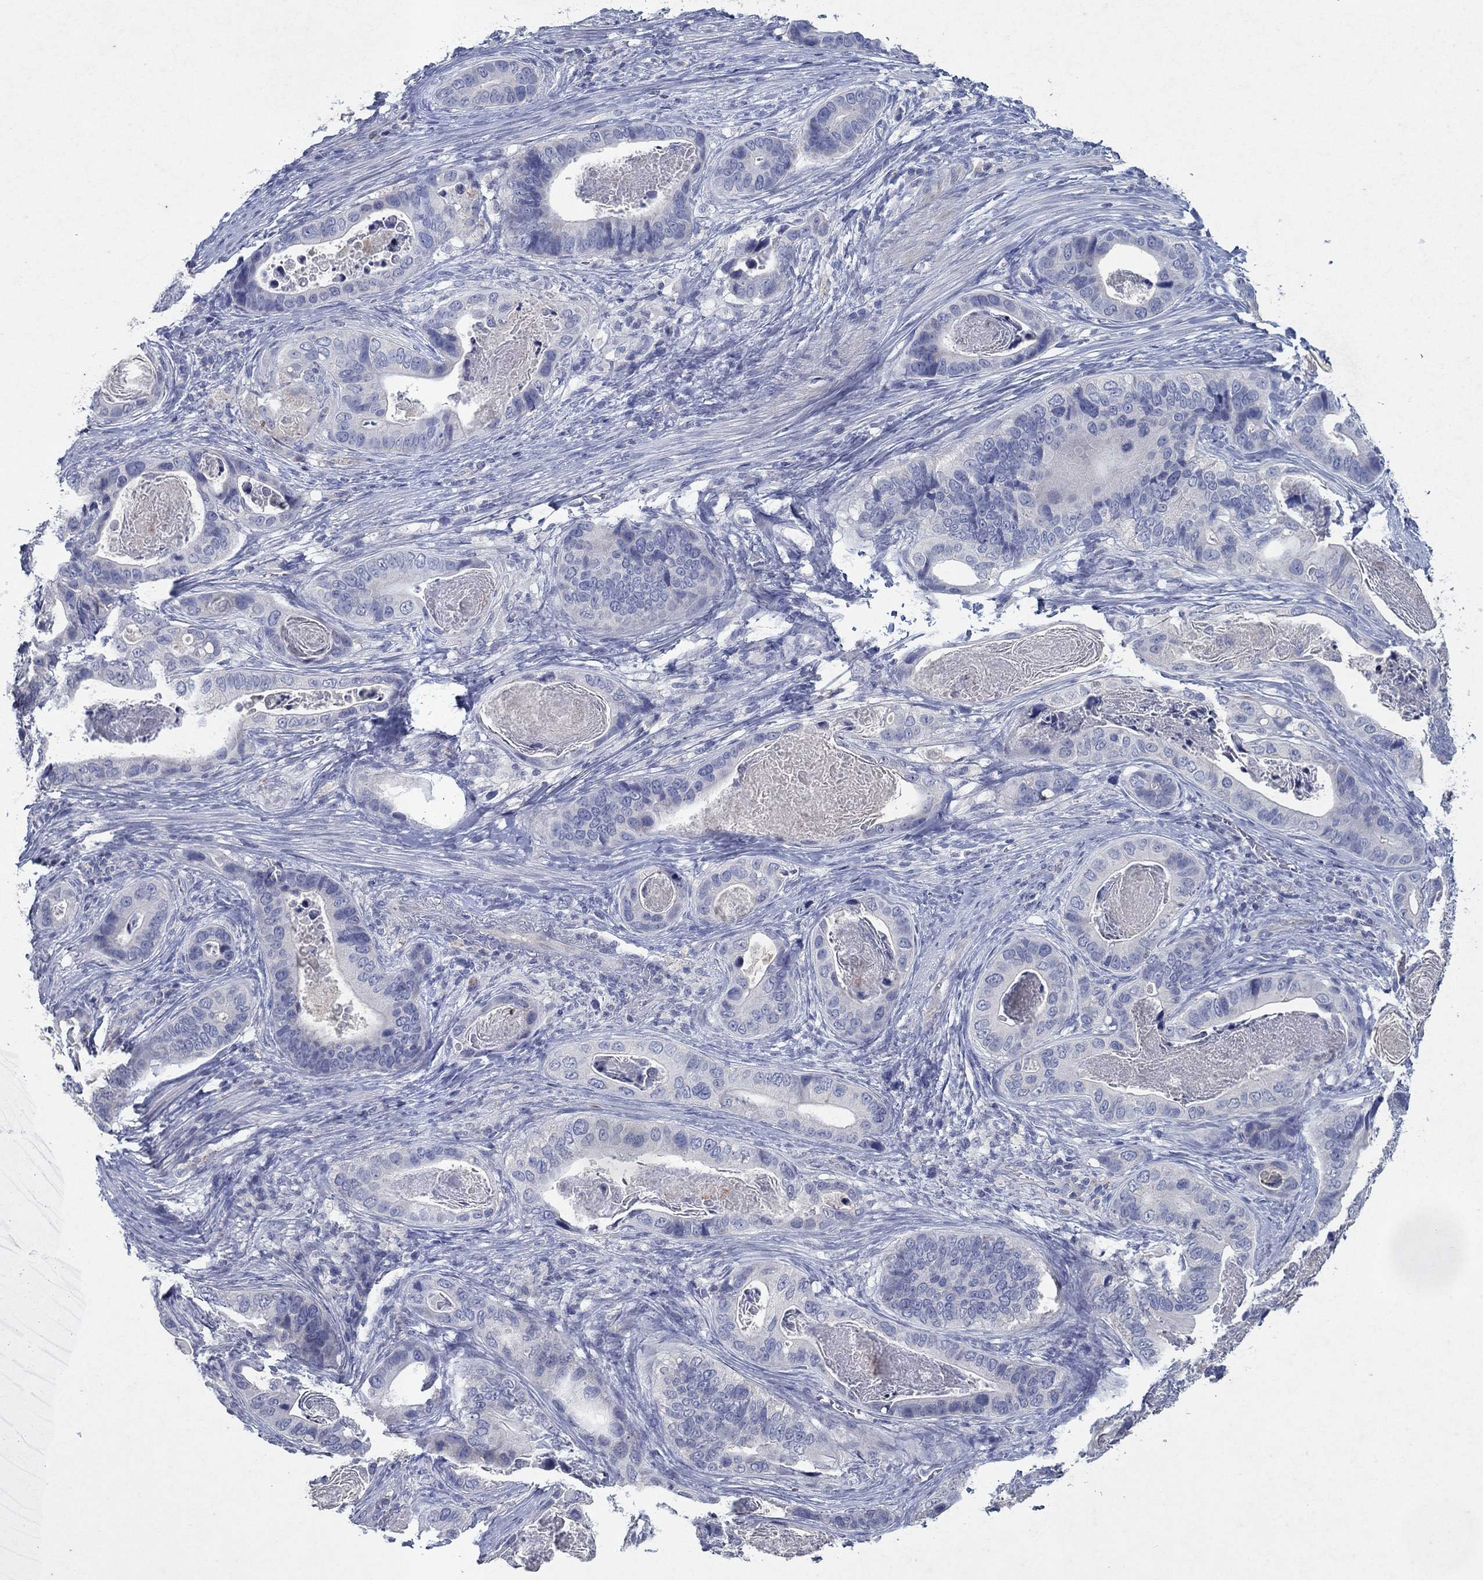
{"staining": {"intensity": "negative", "quantity": "none", "location": "none"}, "tissue": "stomach cancer", "cell_type": "Tumor cells", "image_type": "cancer", "snomed": [{"axis": "morphology", "description": "Adenocarcinoma, NOS"}, {"axis": "topography", "description": "Stomach"}], "caption": "A histopathology image of human stomach cancer is negative for staining in tumor cells. (IHC, brightfield microscopy, high magnification).", "gene": "KRT40", "patient": {"sex": "male", "age": 84}}